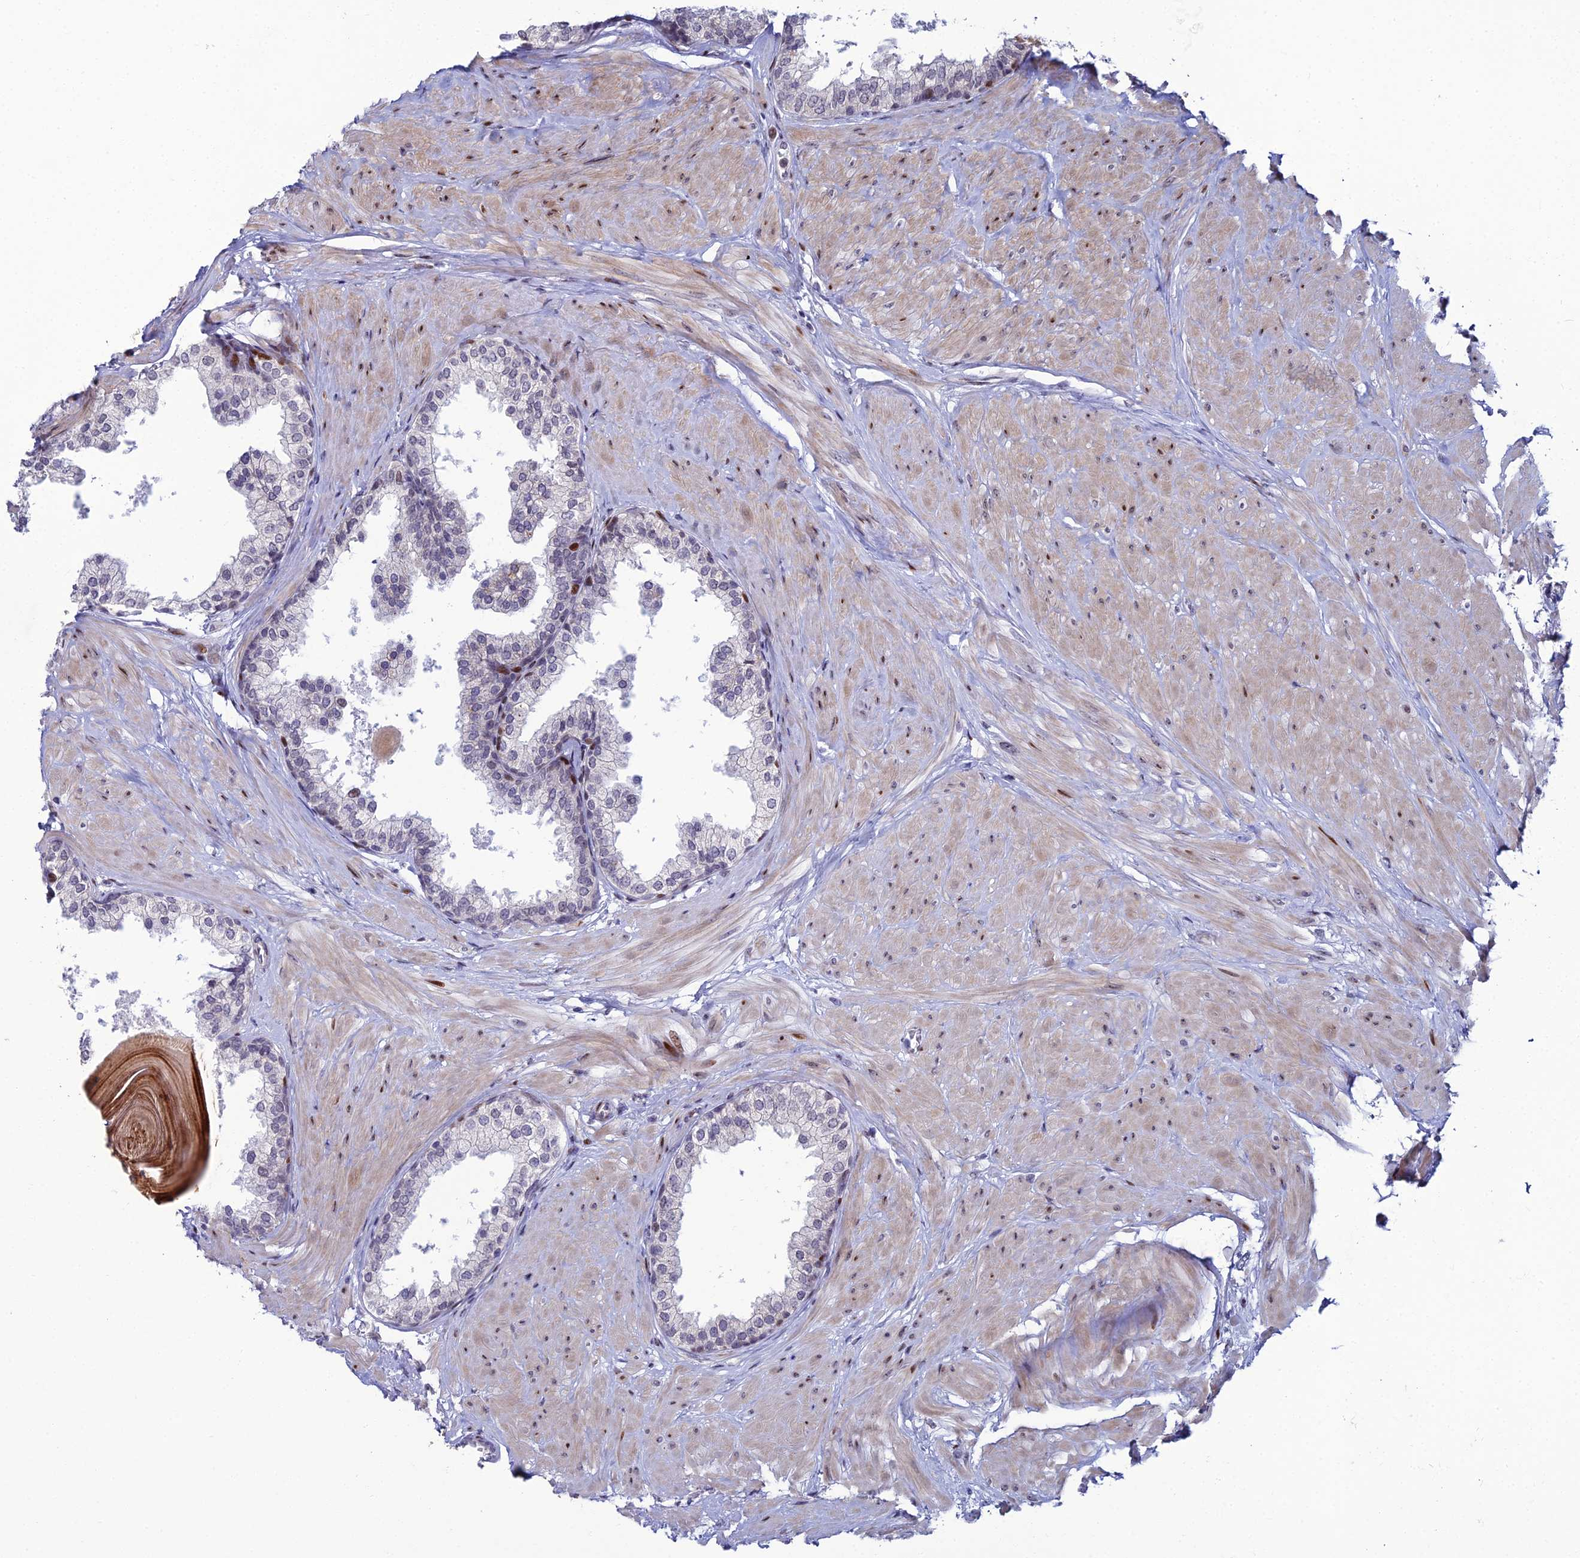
{"staining": {"intensity": "moderate", "quantity": "<25%", "location": "nuclear"}, "tissue": "prostate", "cell_type": "Glandular cells", "image_type": "normal", "snomed": [{"axis": "morphology", "description": "Normal tissue, NOS"}, {"axis": "topography", "description": "Prostate"}], "caption": "Immunohistochemistry (IHC) micrograph of unremarkable prostate: prostate stained using immunohistochemistry shows low levels of moderate protein expression localized specifically in the nuclear of glandular cells, appearing as a nuclear brown color.", "gene": "TAF9B", "patient": {"sex": "male", "age": 48}}